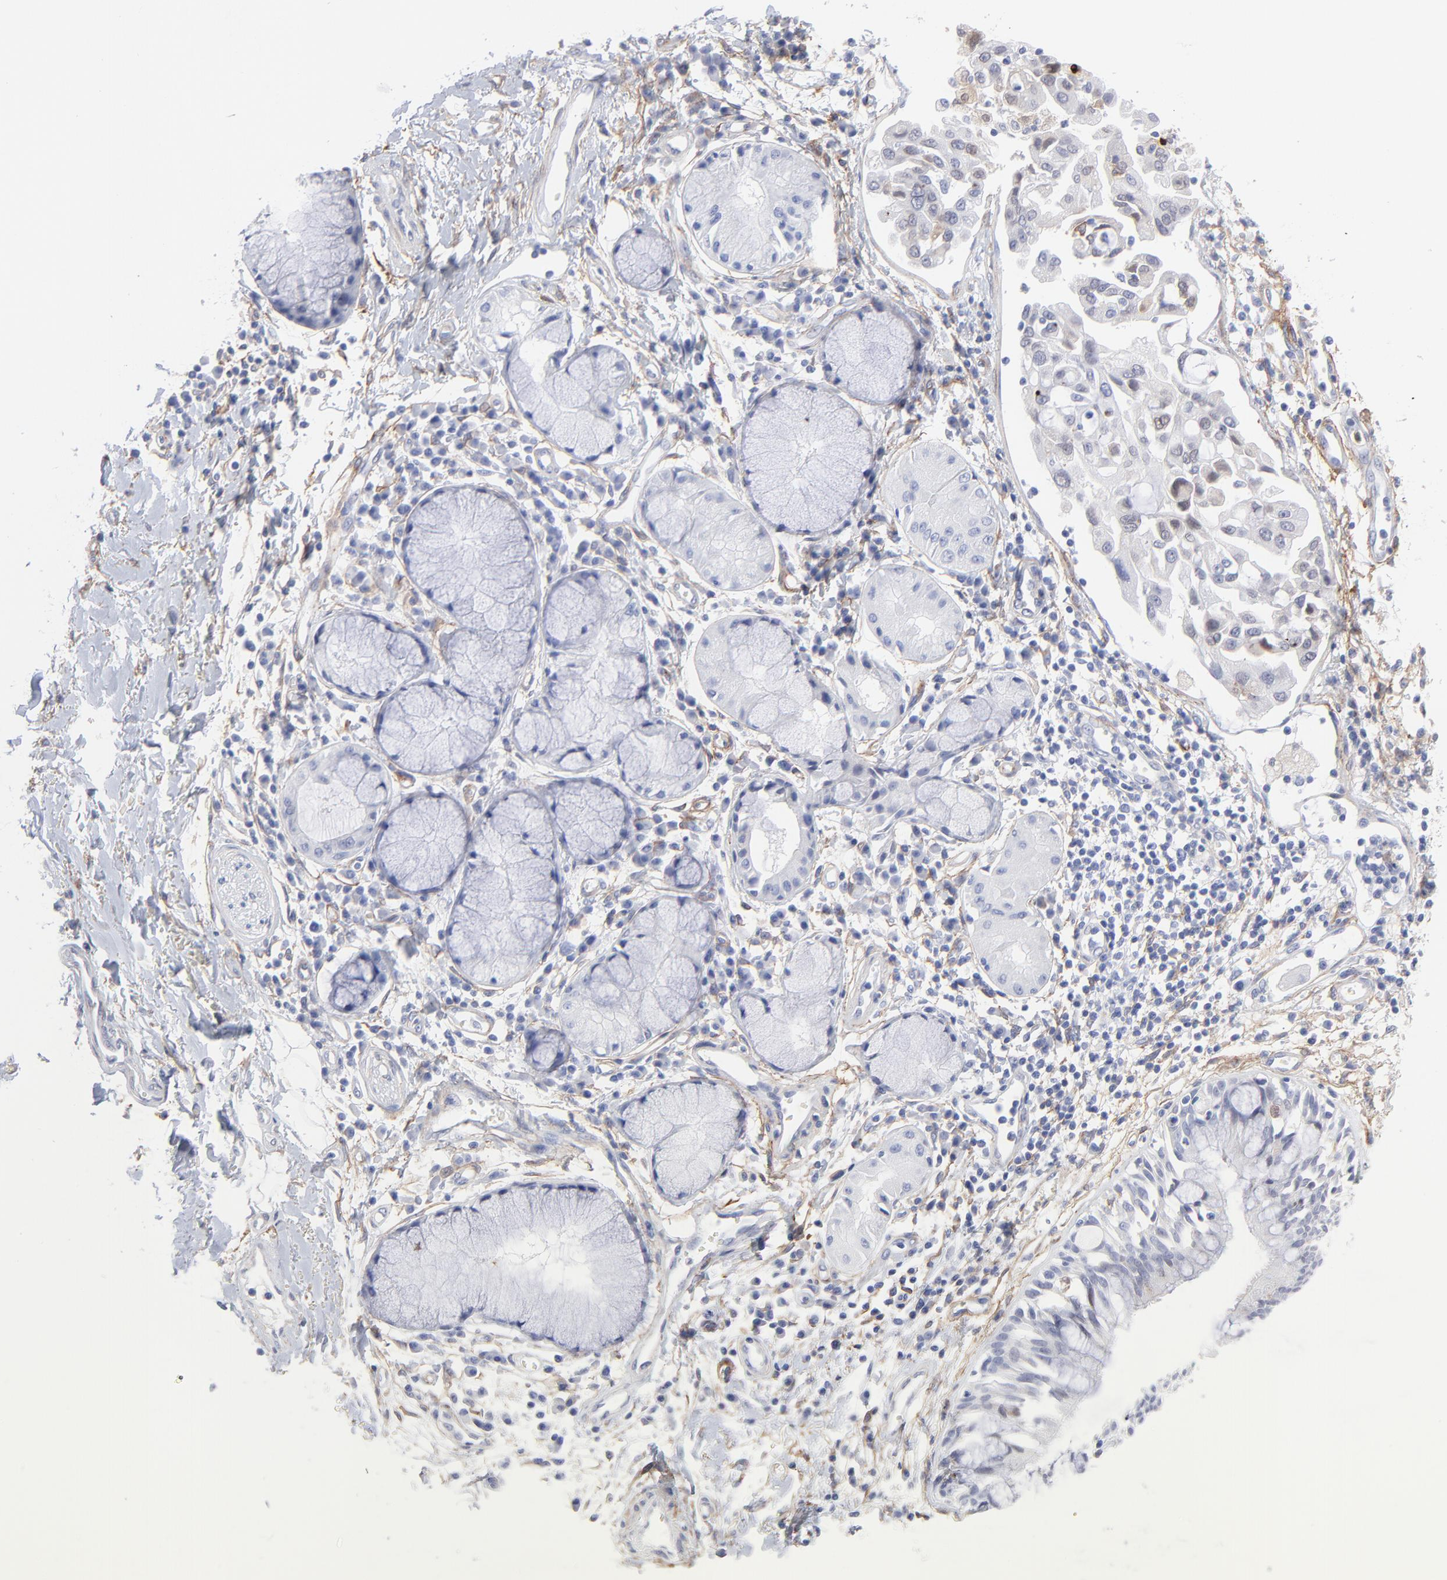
{"staining": {"intensity": "negative", "quantity": "none", "location": "none"}, "tissue": "adipose tissue", "cell_type": "Adipocytes", "image_type": "normal", "snomed": [{"axis": "morphology", "description": "Normal tissue, NOS"}, {"axis": "topography", "description": "Breast"}], "caption": "Photomicrograph shows no protein positivity in adipocytes of normal adipose tissue.", "gene": "PDGFRB", "patient": {"sex": "female", "age": 22}}